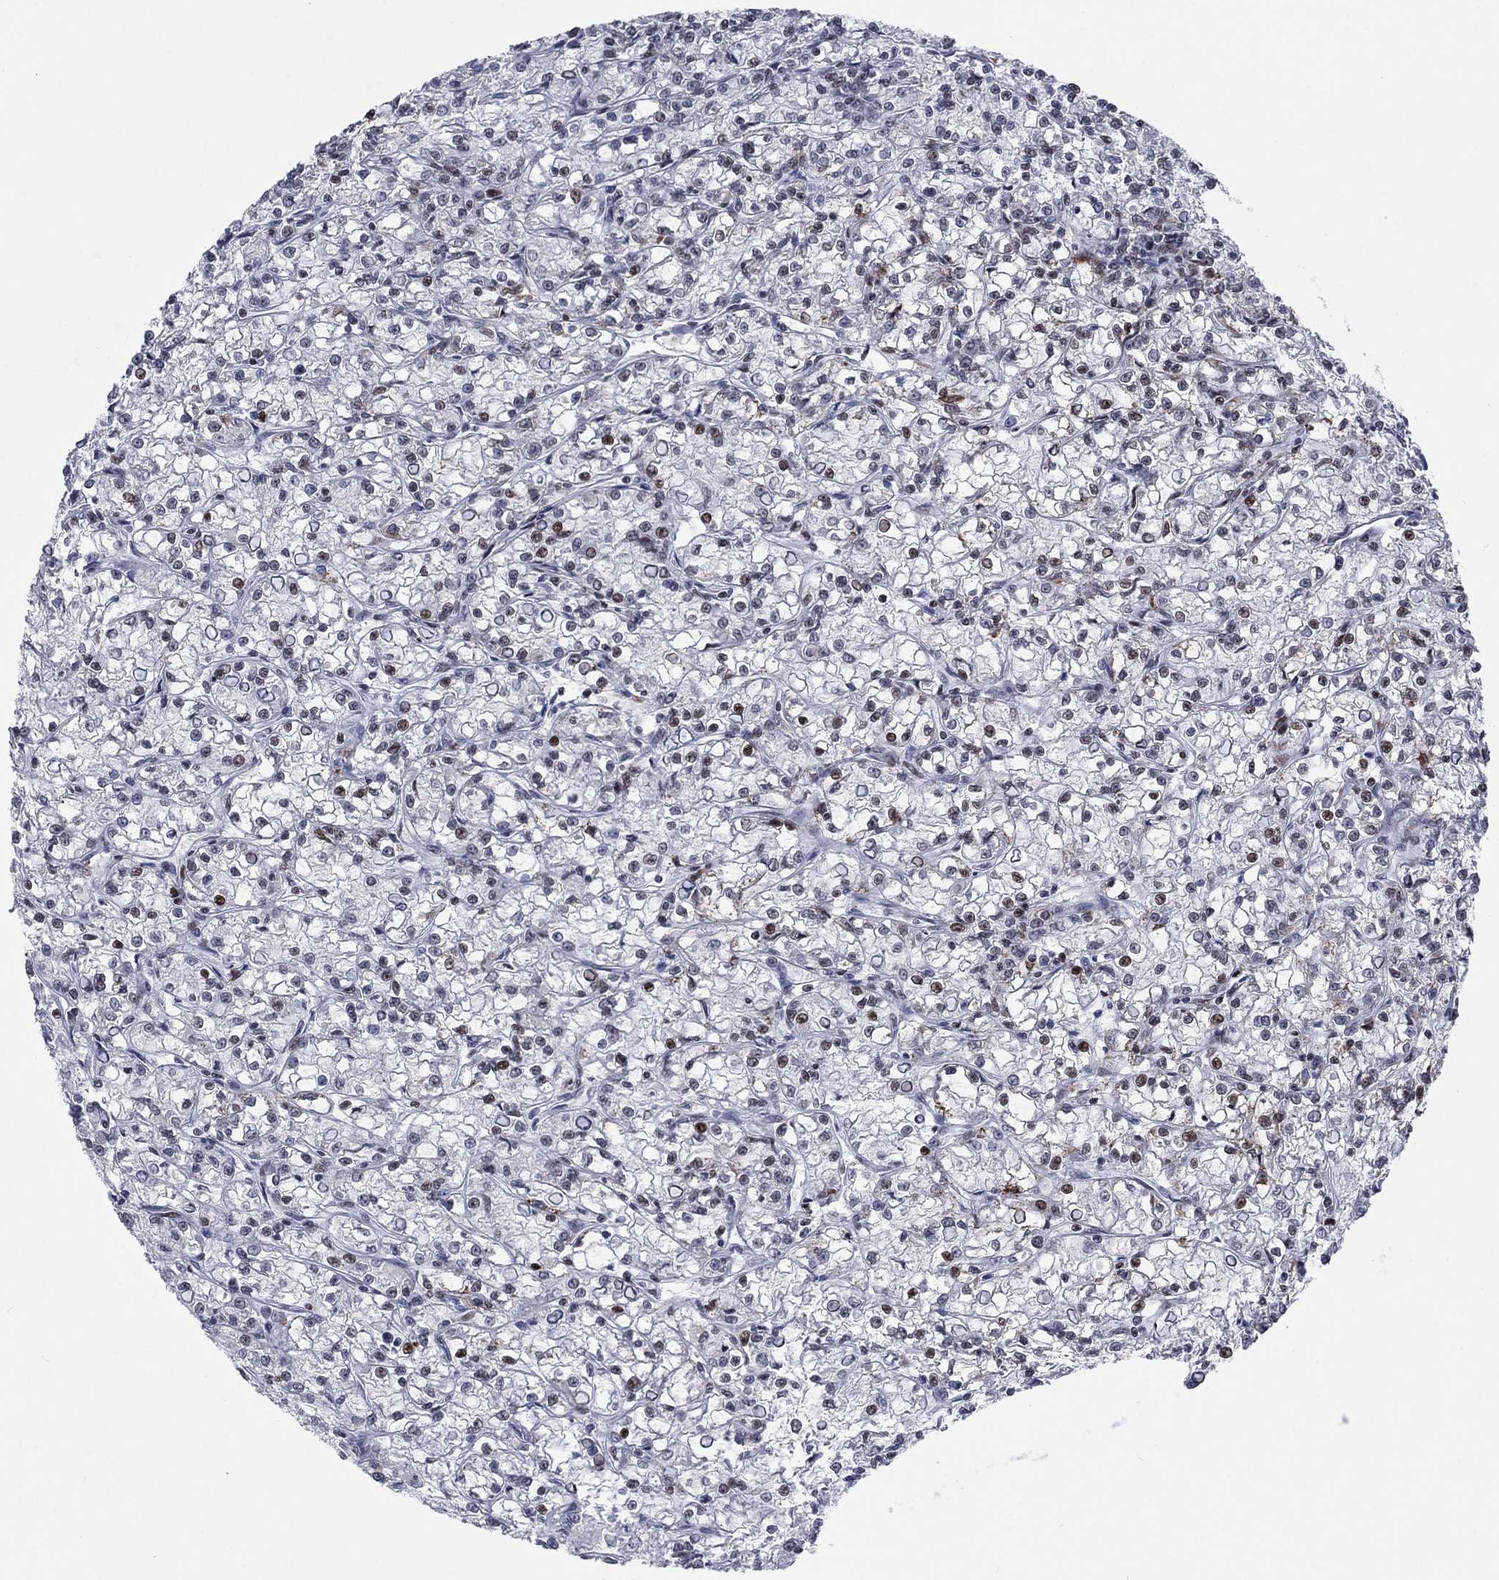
{"staining": {"intensity": "moderate", "quantity": "<25%", "location": "nuclear"}, "tissue": "renal cancer", "cell_type": "Tumor cells", "image_type": "cancer", "snomed": [{"axis": "morphology", "description": "Adenocarcinoma, NOS"}, {"axis": "topography", "description": "Kidney"}], "caption": "Tumor cells demonstrate low levels of moderate nuclear positivity in approximately <25% of cells in renal cancer.", "gene": "HCFC1", "patient": {"sex": "female", "age": 59}}